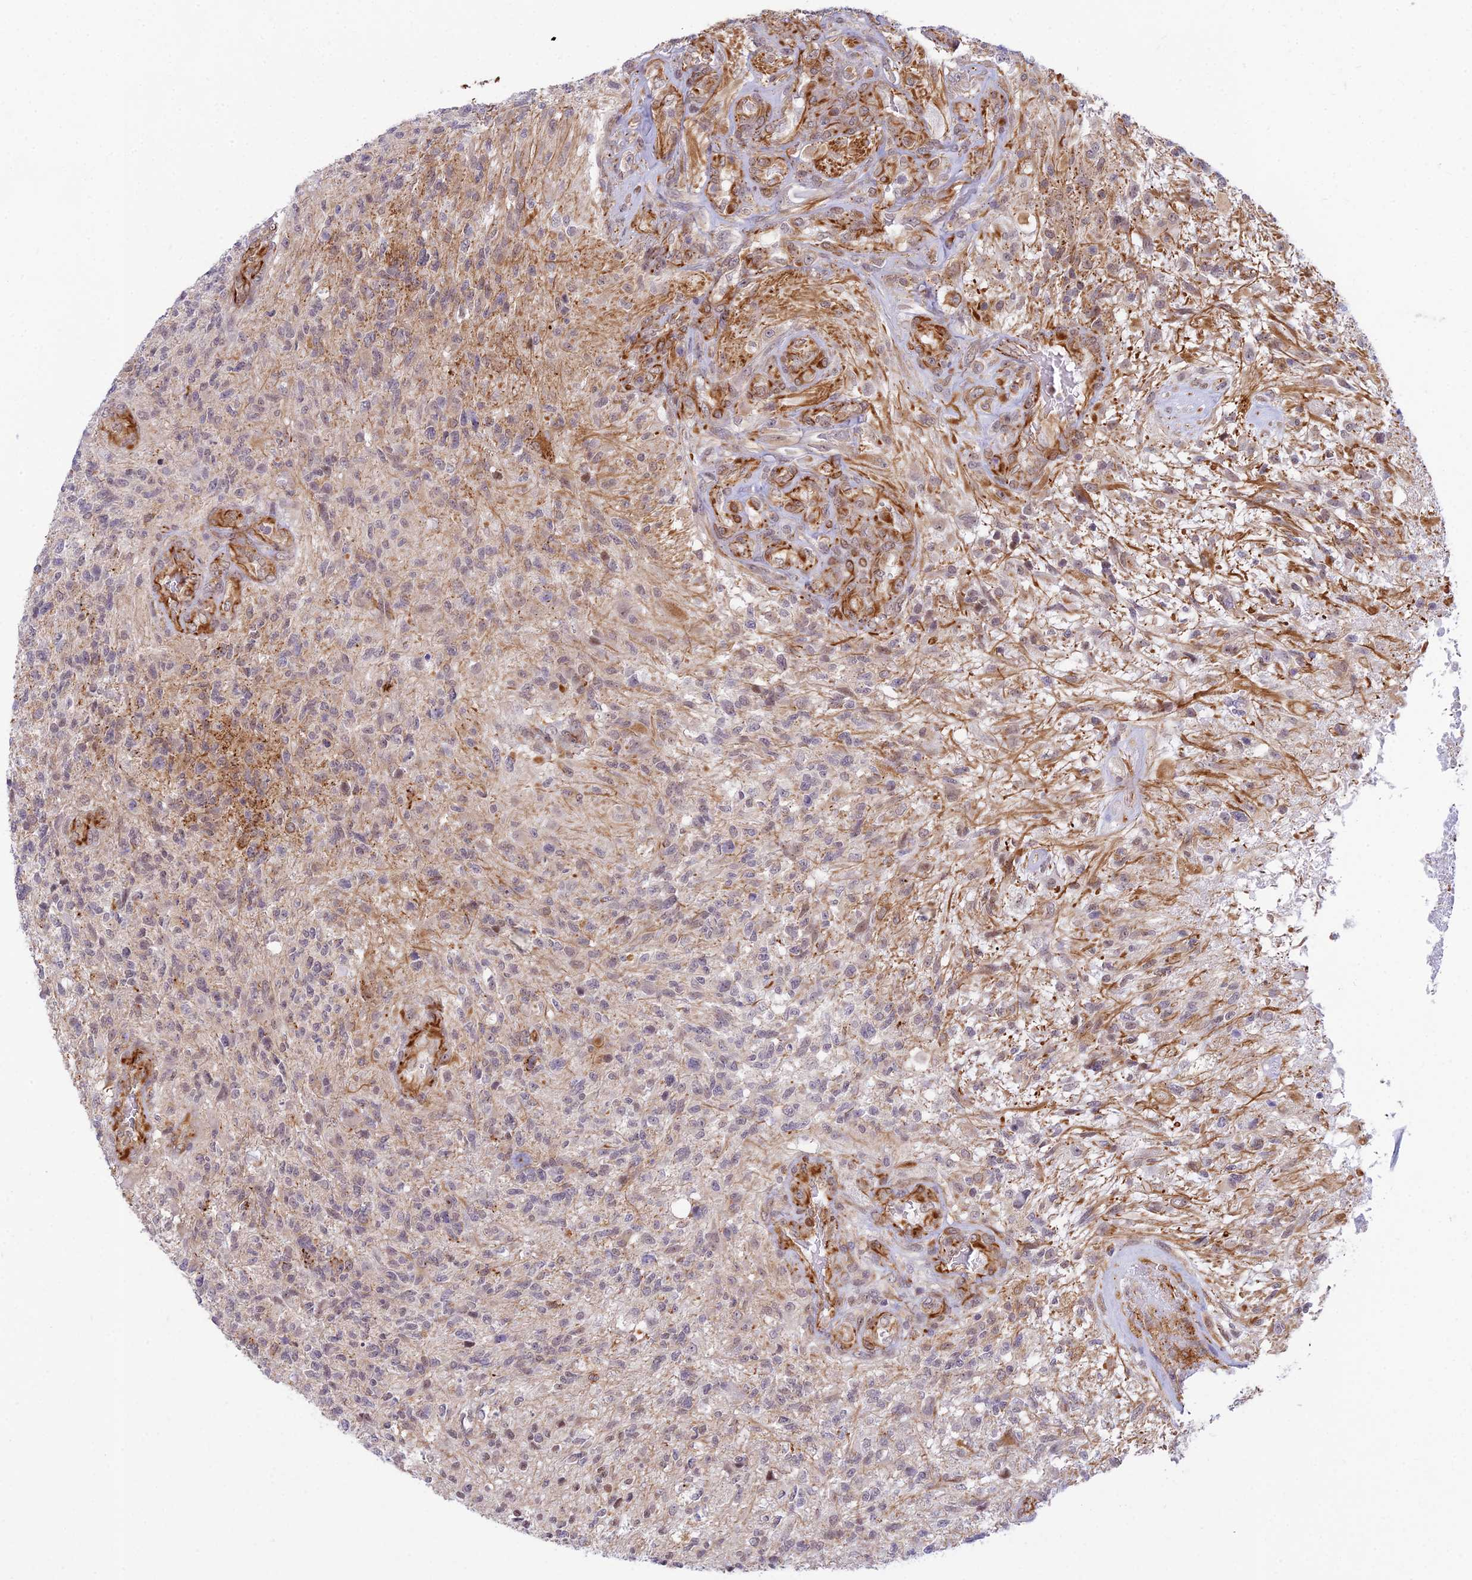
{"staining": {"intensity": "weak", "quantity": "25%-75%", "location": "cytoplasmic/membranous"}, "tissue": "glioma", "cell_type": "Tumor cells", "image_type": "cancer", "snomed": [{"axis": "morphology", "description": "Glioma, malignant, High grade"}, {"axis": "topography", "description": "Brain"}], "caption": "Protein analysis of malignant high-grade glioma tissue reveals weak cytoplasmic/membranous staining in approximately 25%-75% of tumor cells. (Brightfield microscopy of DAB IHC at high magnification).", "gene": "SAPCD2", "patient": {"sex": "male", "age": 56}}